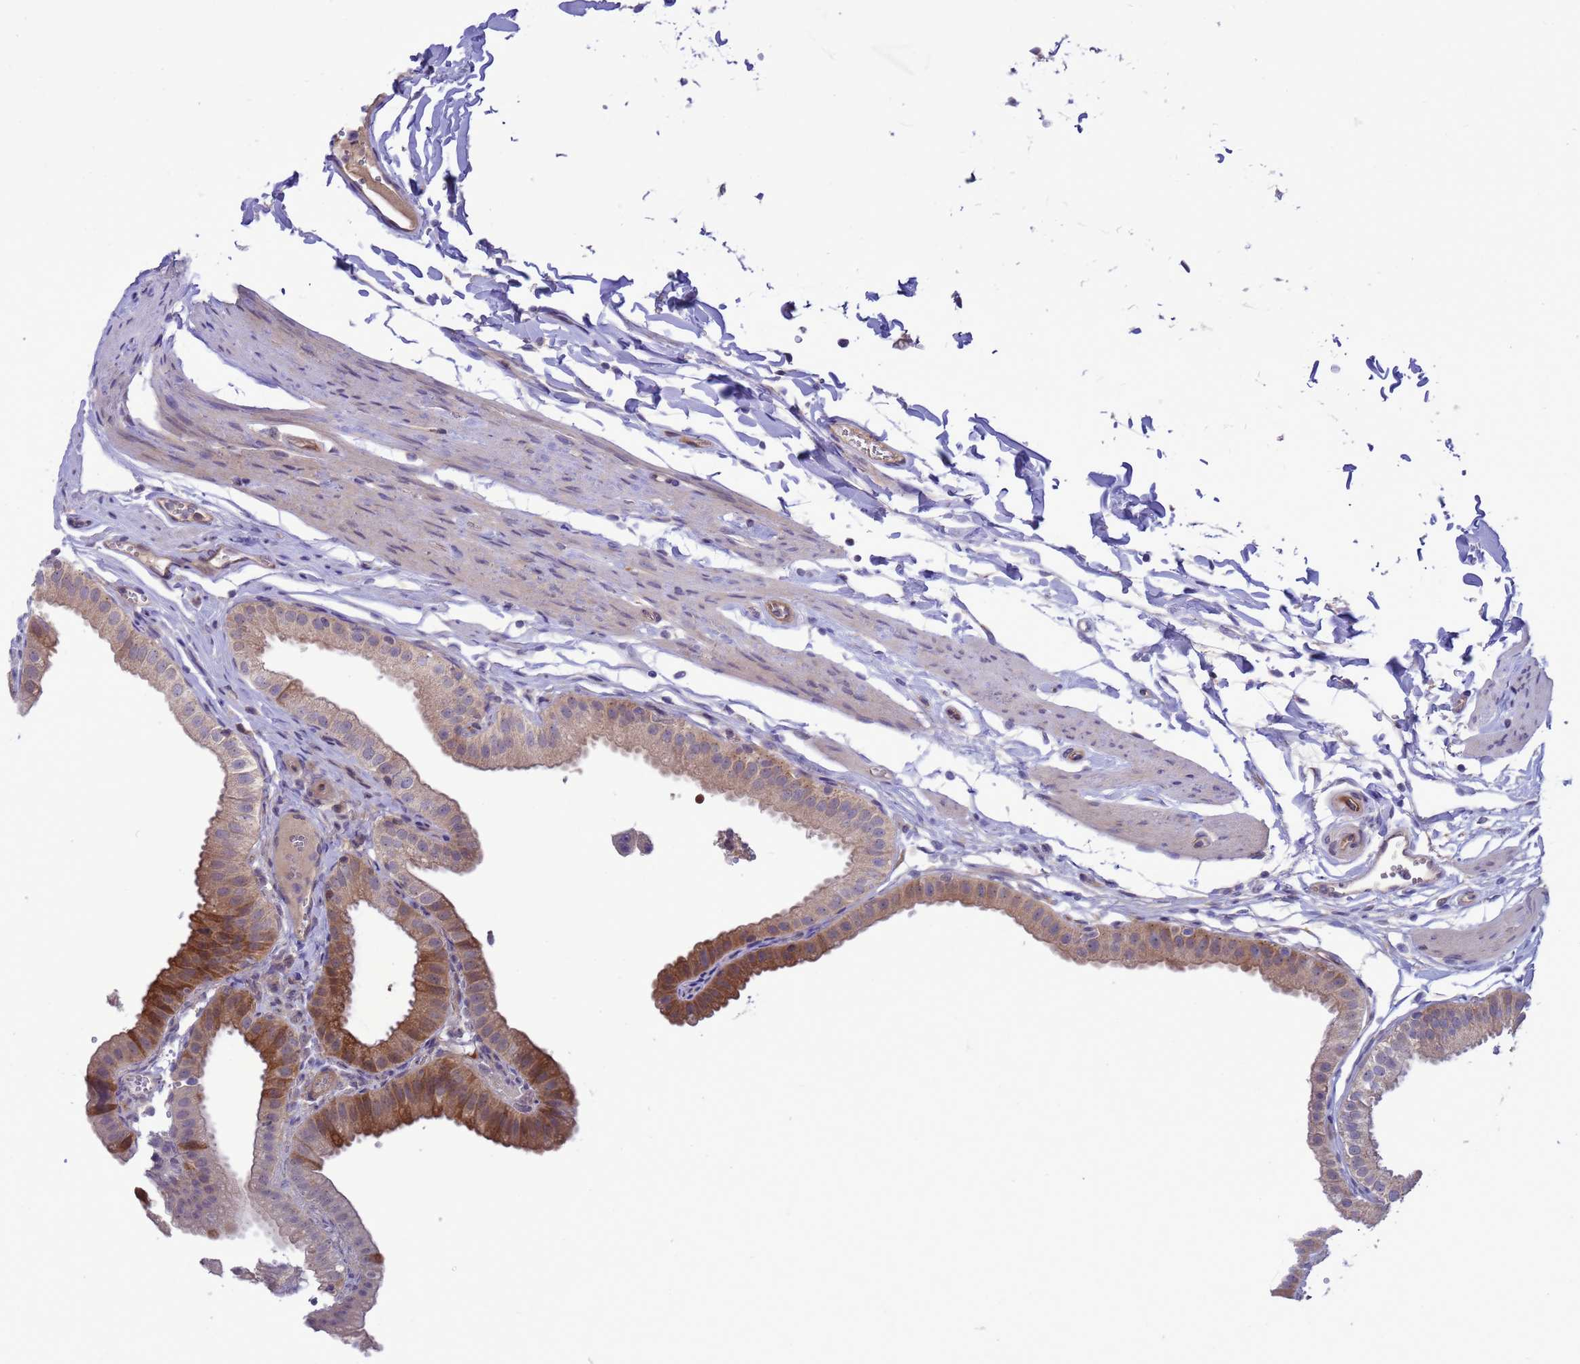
{"staining": {"intensity": "moderate", "quantity": "25%-75%", "location": "cytoplasmic/membranous"}, "tissue": "gallbladder", "cell_type": "Glandular cells", "image_type": "normal", "snomed": [{"axis": "morphology", "description": "Normal tissue, NOS"}, {"axis": "topography", "description": "Gallbladder"}], "caption": "About 25%-75% of glandular cells in benign human gallbladder display moderate cytoplasmic/membranous protein positivity as visualized by brown immunohistochemical staining.", "gene": "GJA10", "patient": {"sex": "female", "age": 61}}